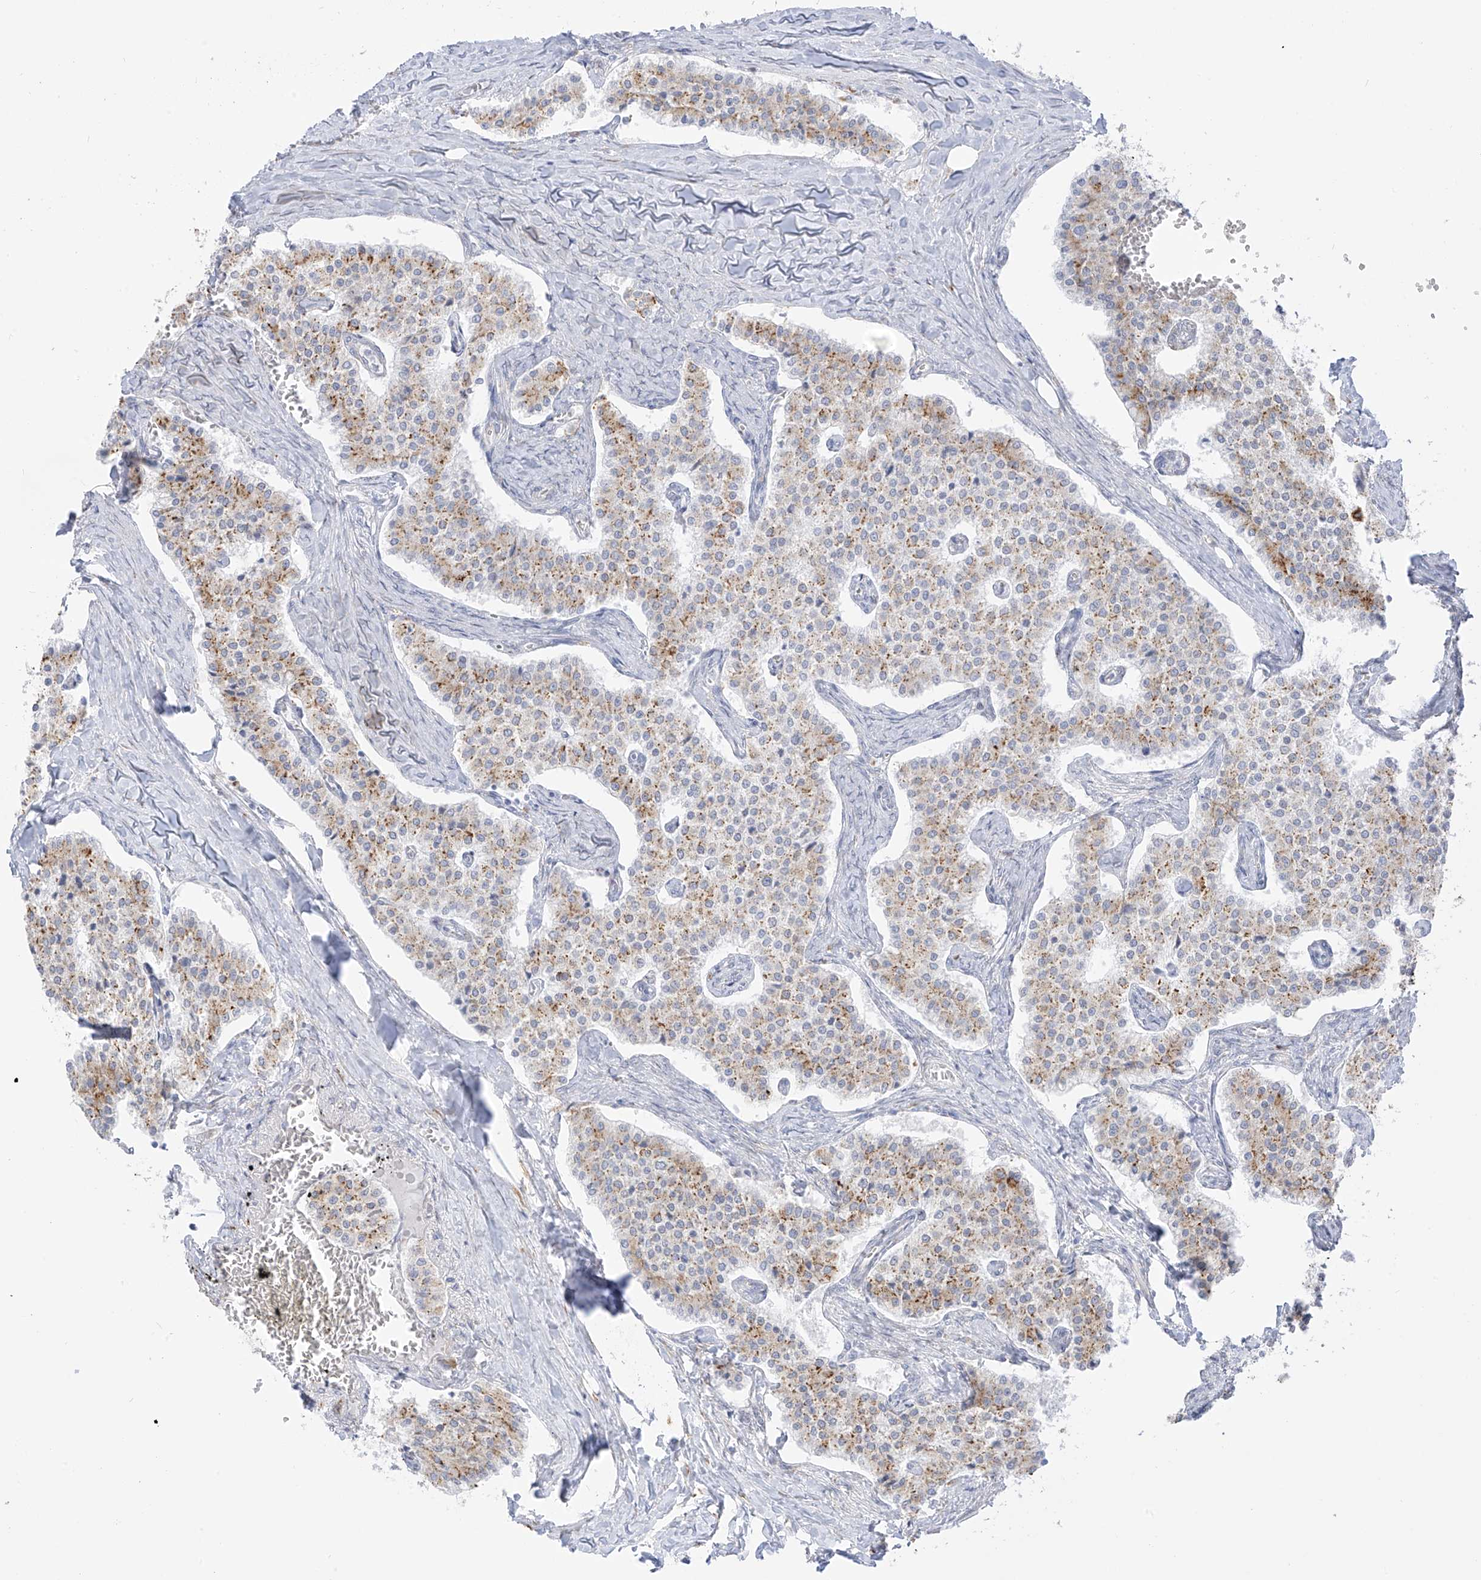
{"staining": {"intensity": "moderate", "quantity": "25%-75%", "location": "cytoplasmic/membranous"}, "tissue": "carcinoid", "cell_type": "Tumor cells", "image_type": "cancer", "snomed": [{"axis": "morphology", "description": "Carcinoid, malignant, NOS"}, {"axis": "topography", "description": "Colon"}], "caption": "Tumor cells show medium levels of moderate cytoplasmic/membranous positivity in about 25%-75% of cells in carcinoid. (DAB (3,3'-diaminobenzidine) = brown stain, brightfield microscopy at high magnification).", "gene": "LRRC59", "patient": {"sex": "female", "age": 52}}